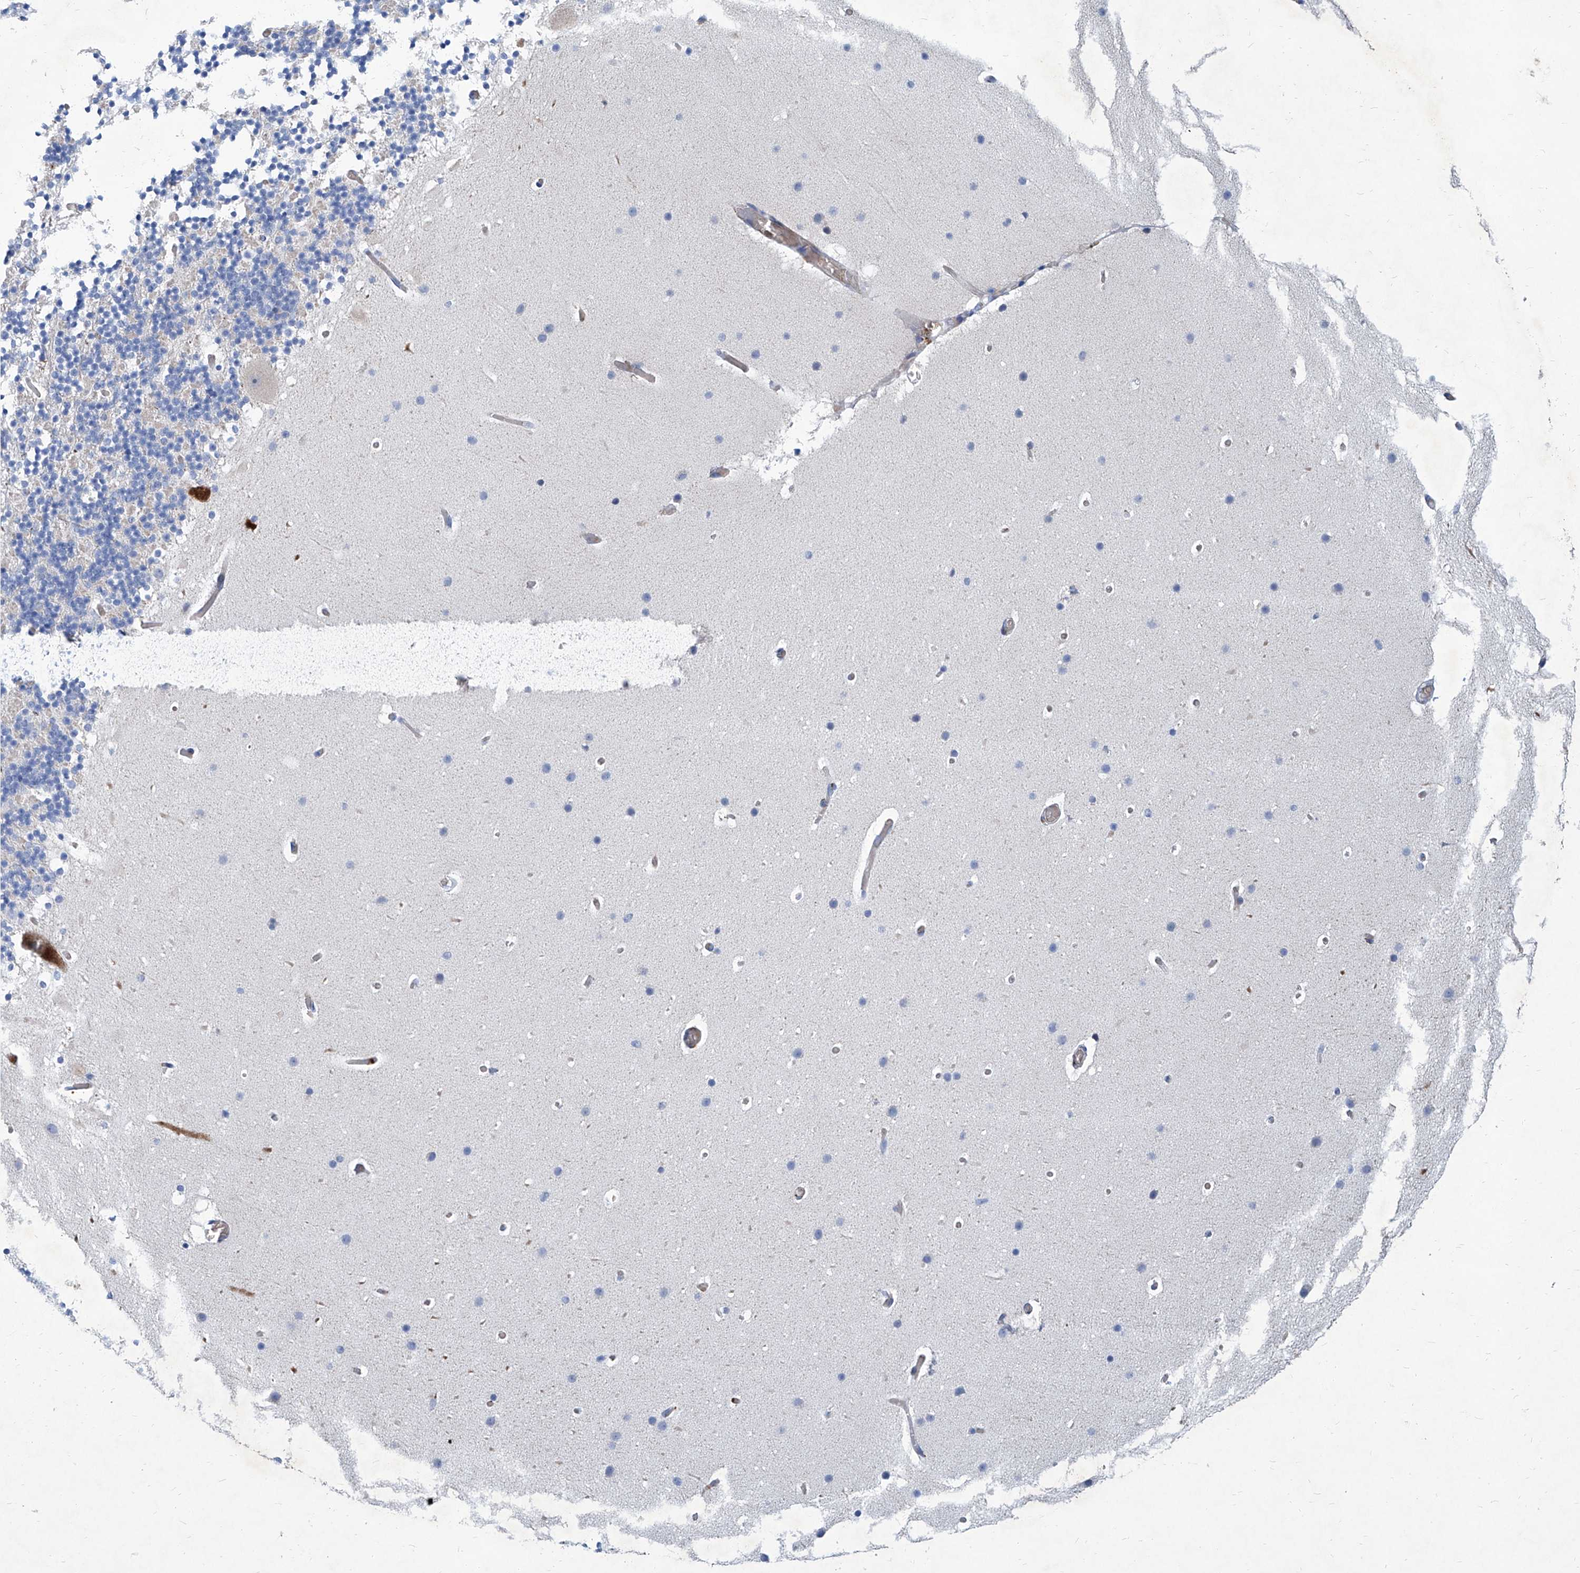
{"staining": {"intensity": "negative", "quantity": "none", "location": "none"}, "tissue": "cerebellum", "cell_type": "Cells in granular layer", "image_type": "normal", "snomed": [{"axis": "morphology", "description": "Normal tissue, NOS"}, {"axis": "topography", "description": "Cerebellum"}], "caption": "Protein analysis of normal cerebellum demonstrates no significant expression in cells in granular layer.", "gene": "FPR2", "patient": {"sex": "male", "age": 57}}